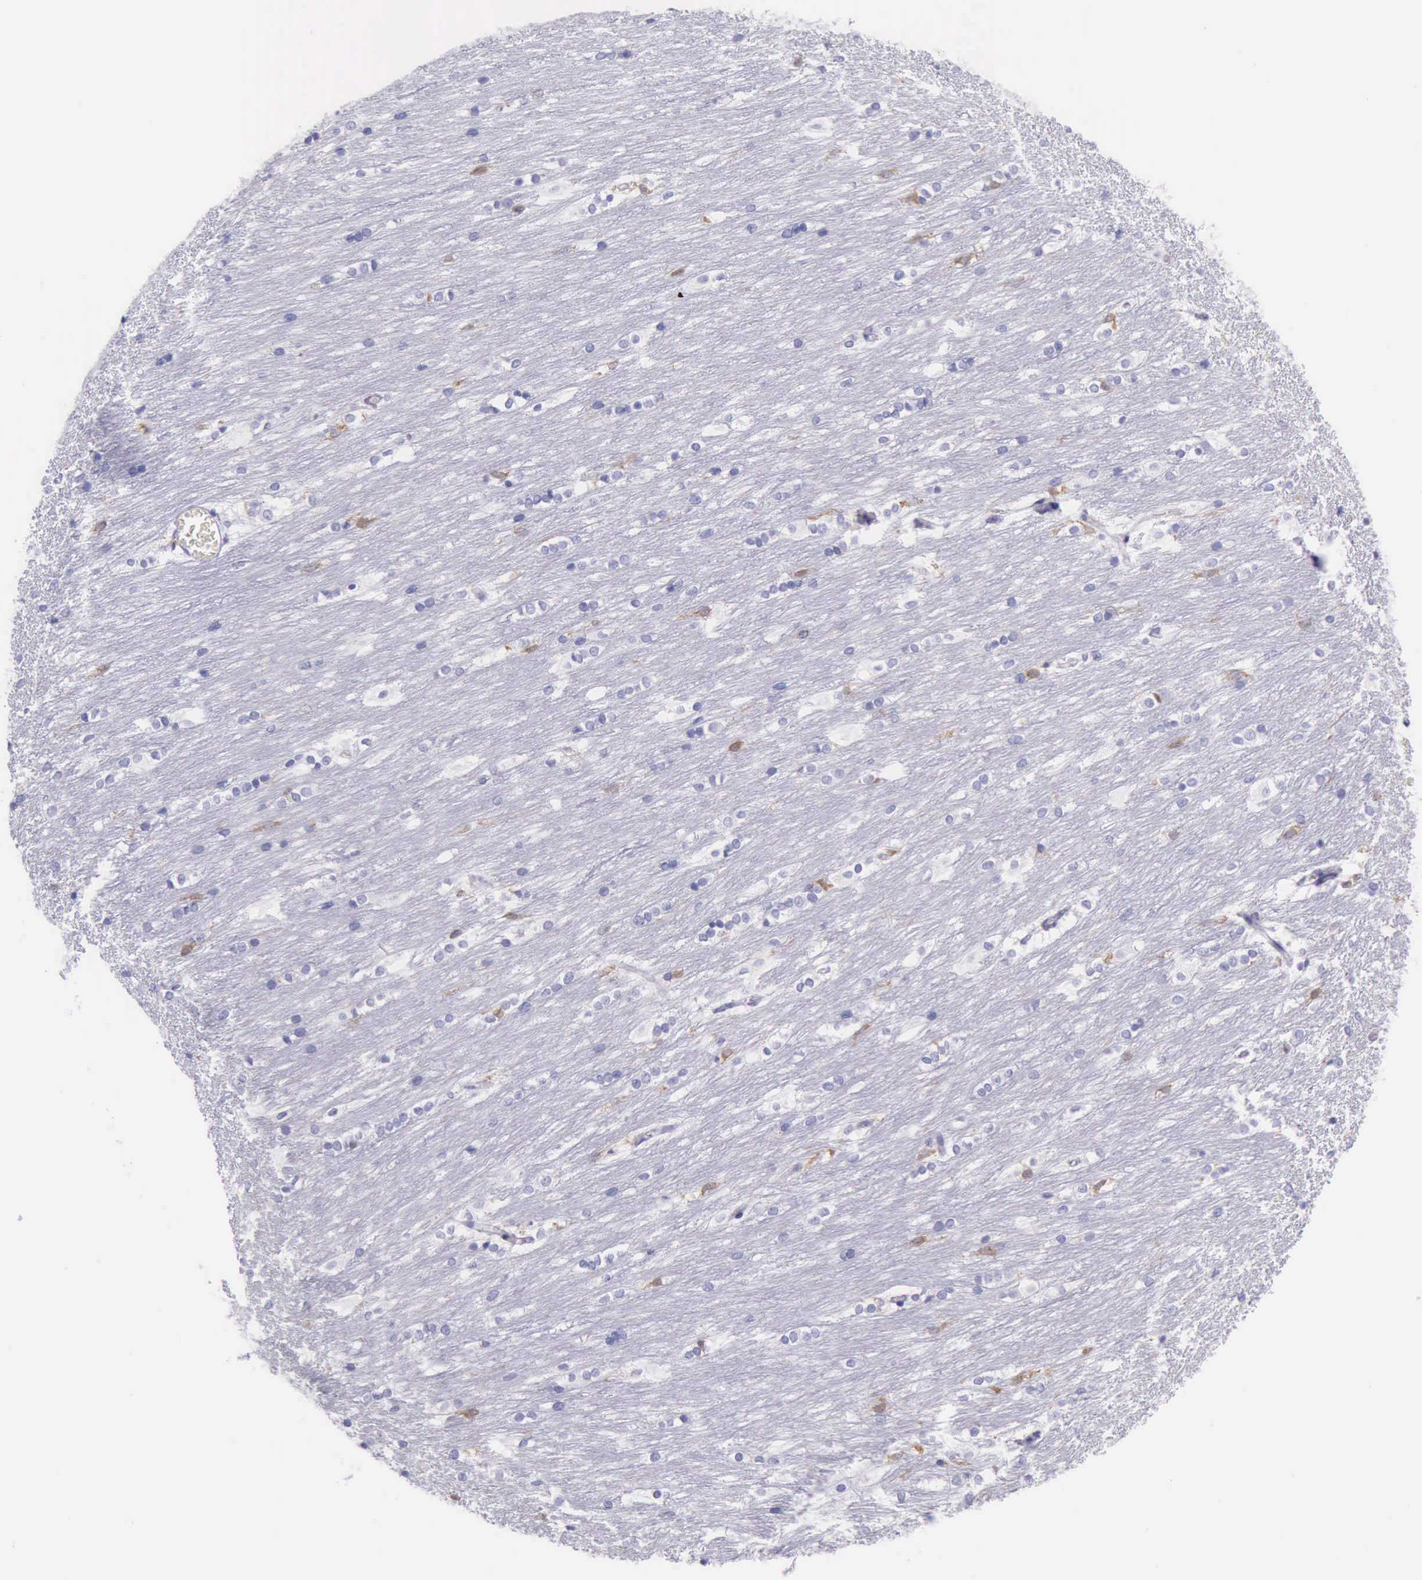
{"staining": {"intensity": "negative", "quantity": "none", "location": "none"}, "tissue": "caudate", "cell_type": "Glial cells", "image_type": "normal", "snomed": [{"axis": "morphology", "description": "Normal tissue, NOS"}, {"axis": "topography", "description": "Lateral ventricle wall"}], "caption": "Micrograph shows no protein staining in glial cells of benign caudate. (DAB immunohistochemistry (IHC) with hematoxylin counter stain).", "gene": "BTK", "patient": {"sex": "female", "age": 19}}